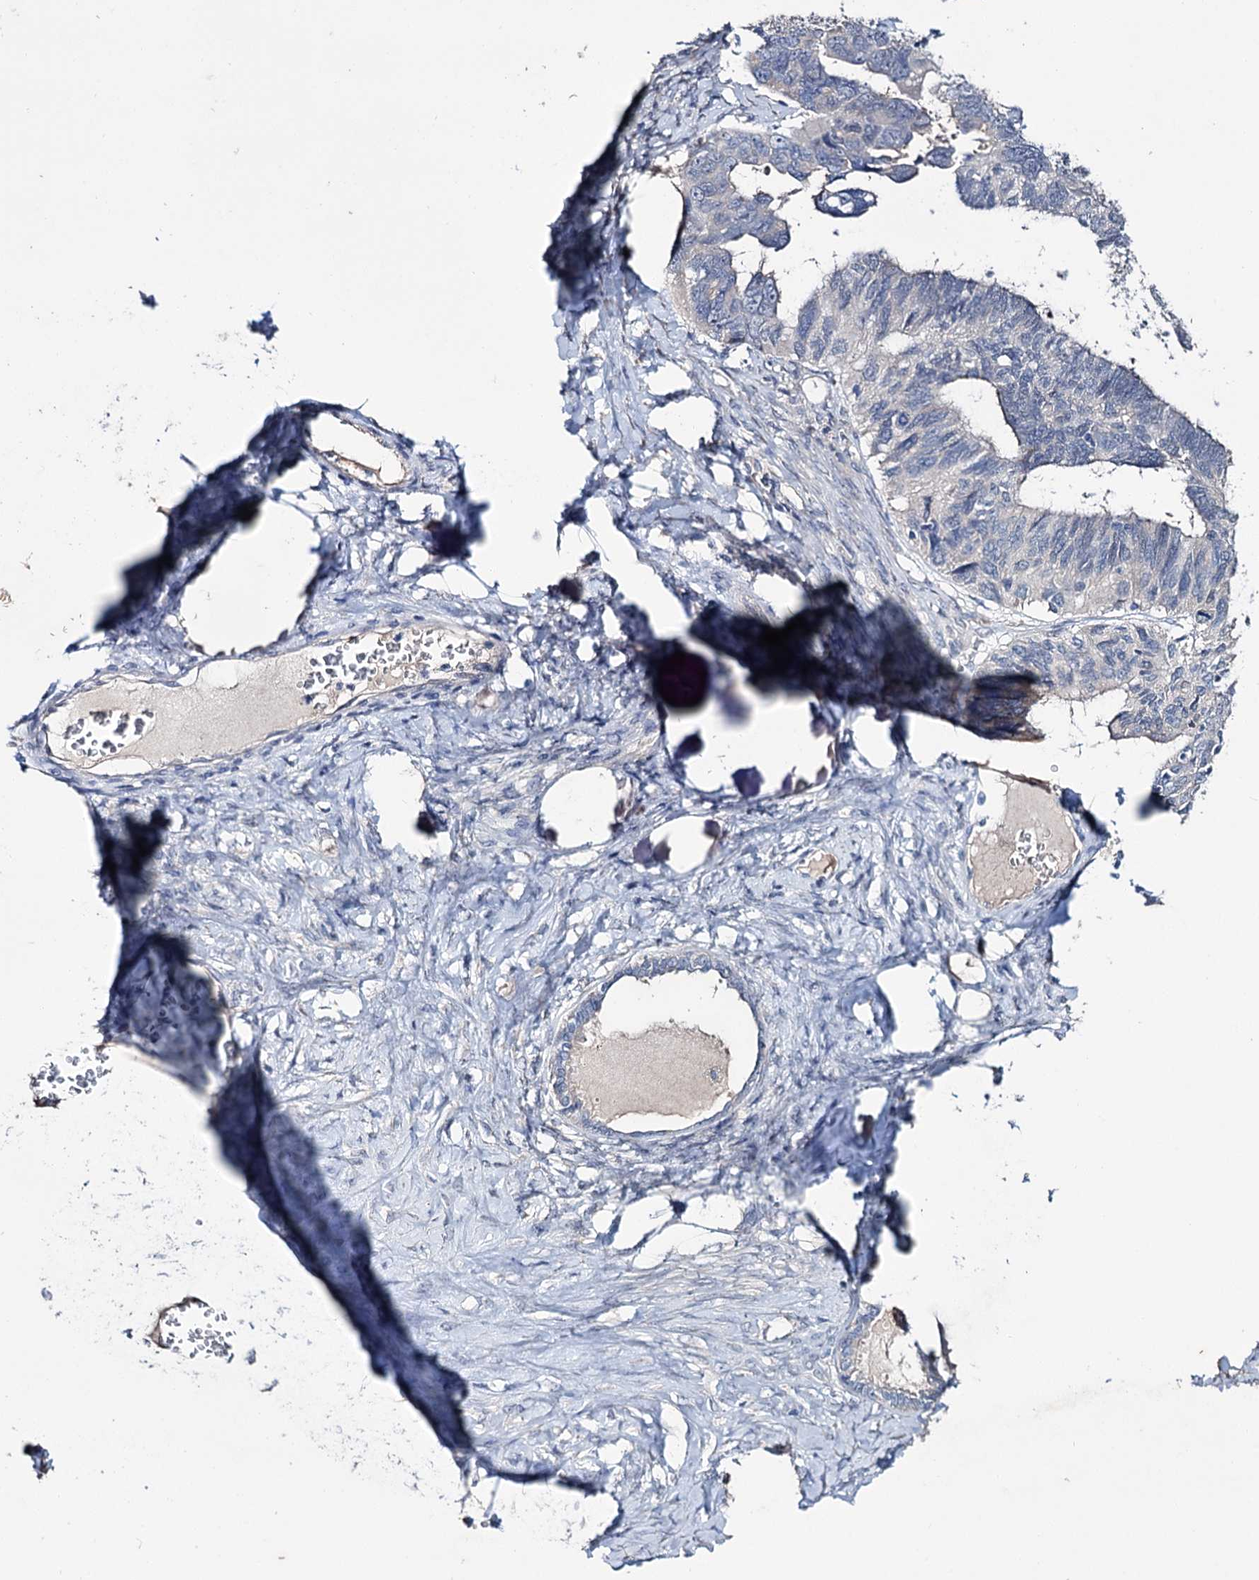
{"staining": {"intensity": "negative", "quantity": "none", "location": "none"}, "tissue": "ovarian cancer", "cell_type": "Tumor cells", "image_type": "cancer", "snomed": [{"axis": "morphology", "description": "Cystadenocarcinoma, serous, NOS"}, {"axis": "topography", "description": "Ovary"}], "caption": "A micrograph of human ovarian cancer is negative for staining in tumor cells.", "gene": "EPB41L5", "patient": {"sex": "female", "age": 79}}